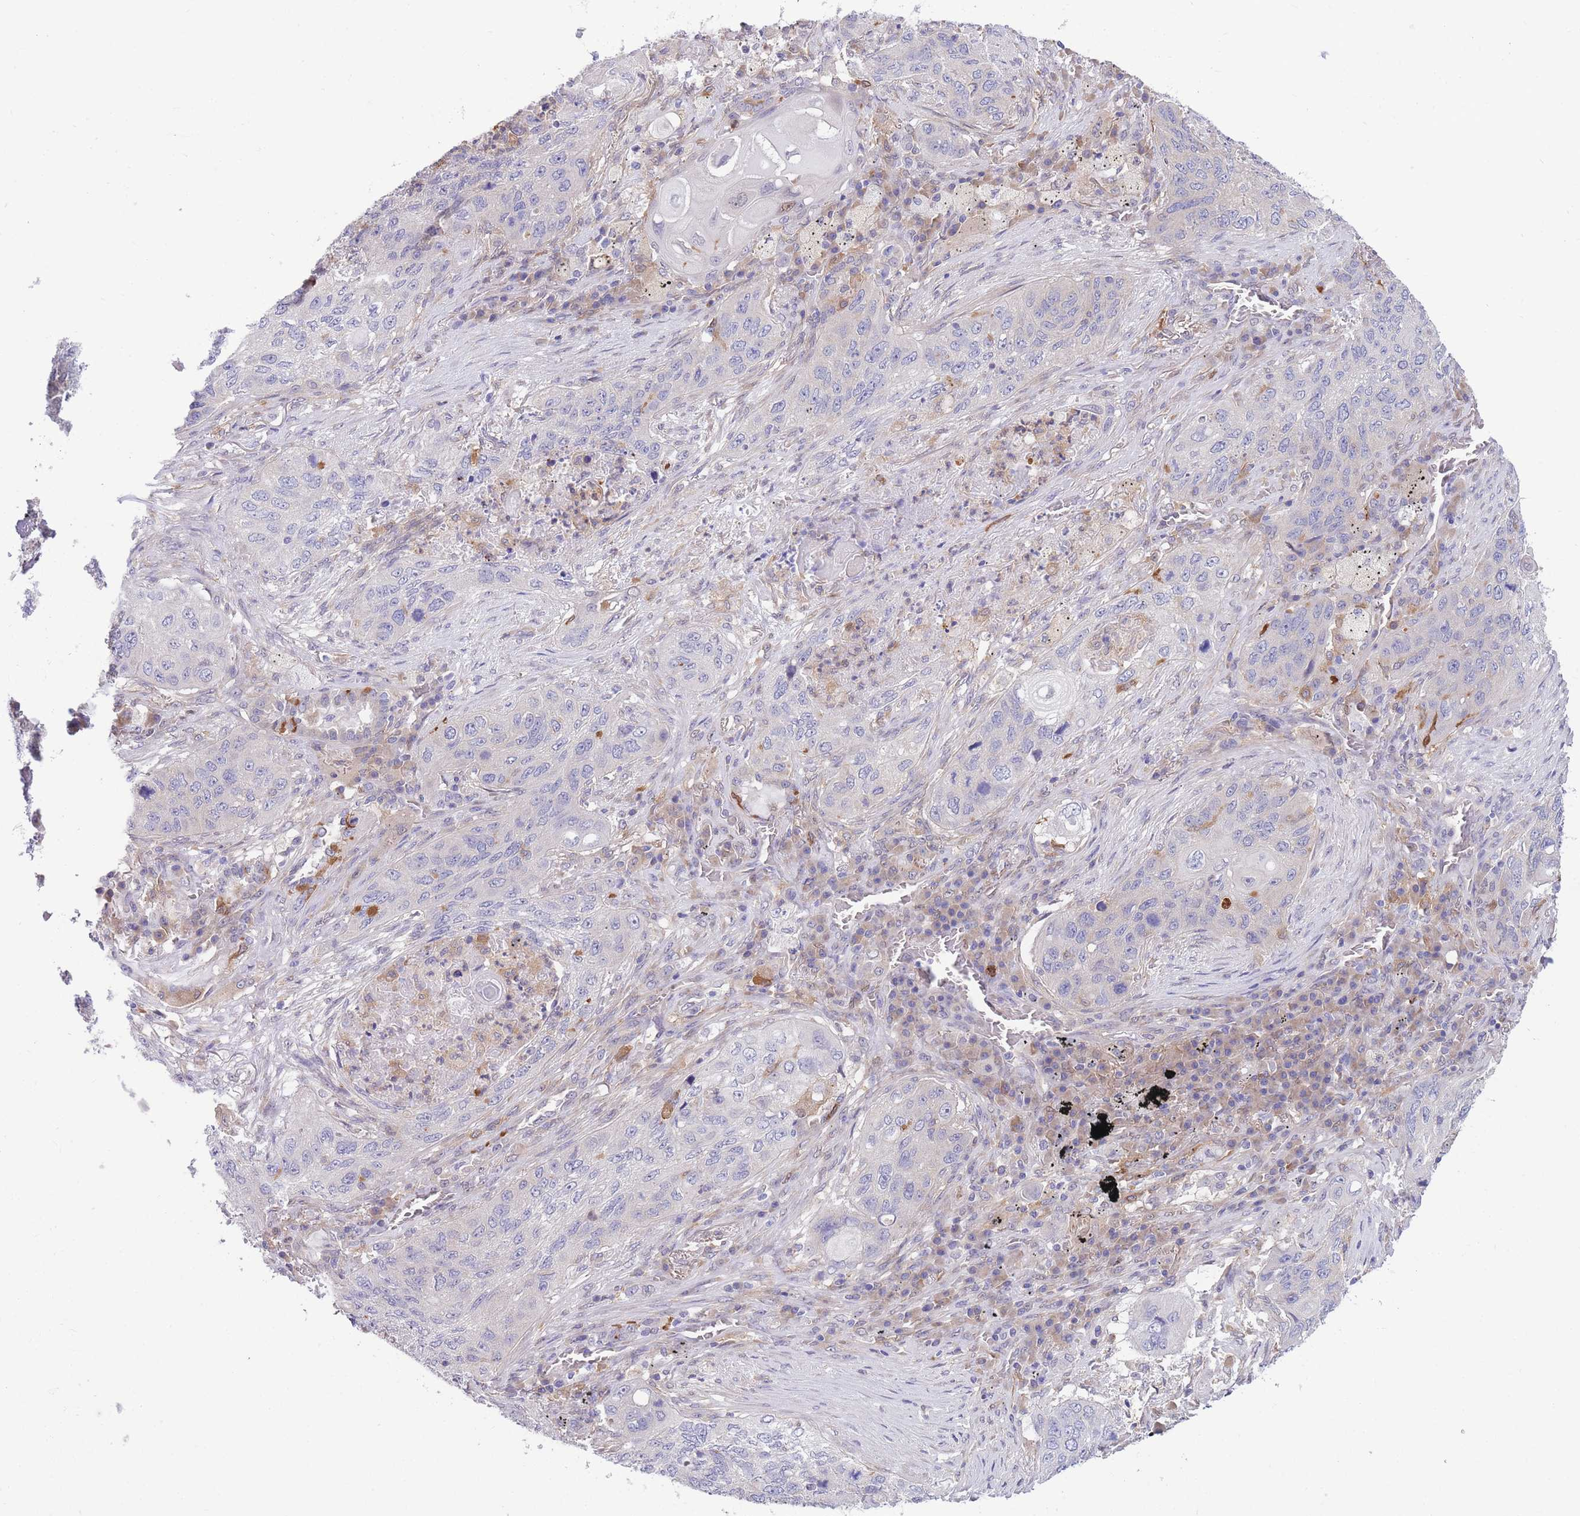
{"staining": {"intensity": "negative", "quantity": "none", "location": "none"}, "tissue": "lung cancer", "cell_type": "Tumor cells", "image_type": "cancer", "snomed": [{"axis": "morphology", "description": "Squamous cell carcinoma, NOS"}, {"axis": "topography", "description": "Lung"}], "caption": "Tumor cells are negative for brown protein staining in squamous cell carcinoma (lung).", "gene": "NAMPT", "patient": {"sex": "female", "age": 63}}